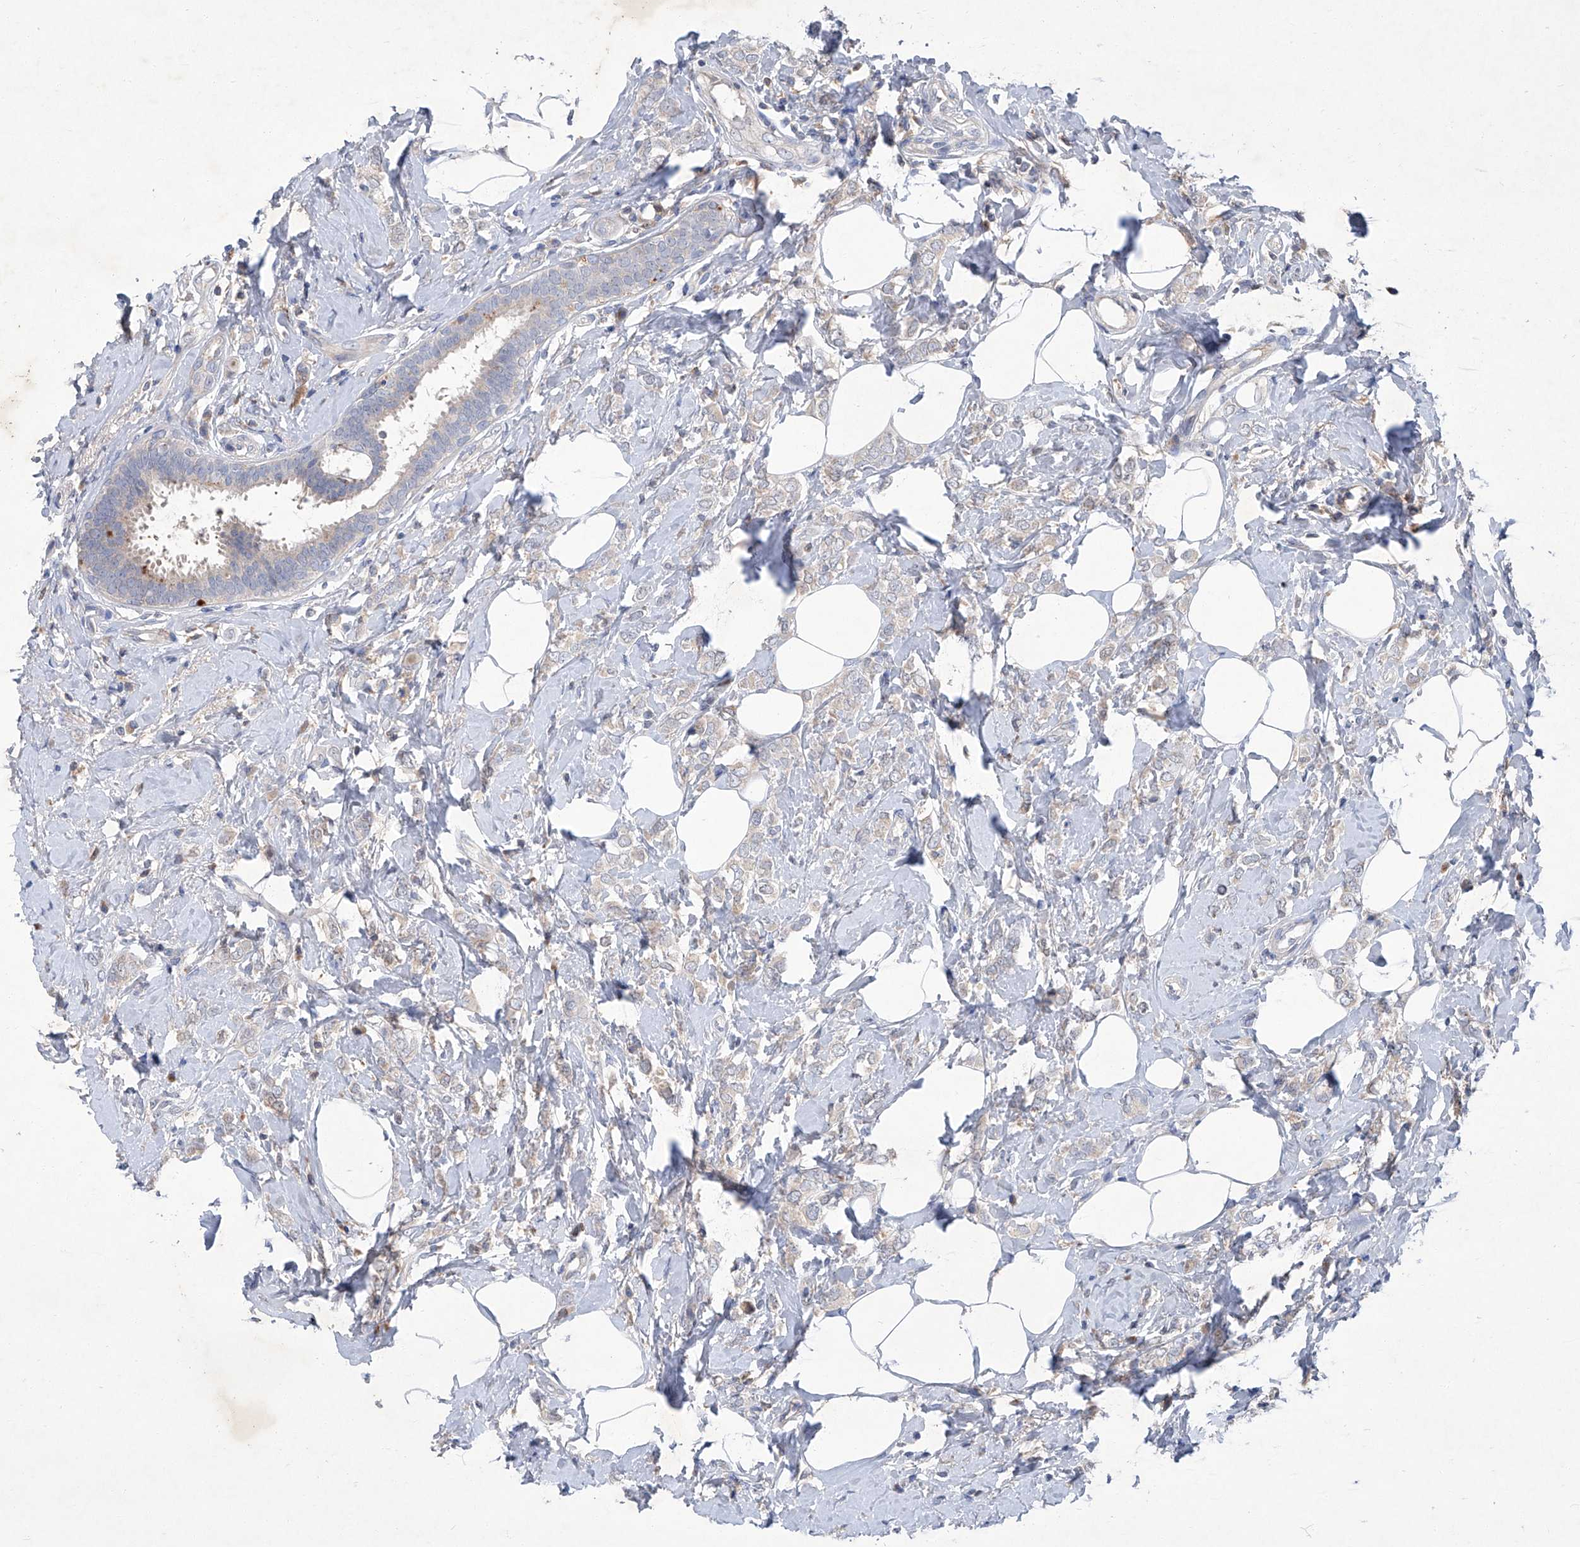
{"staining": {"intensity": "weak", "quantity": "<25%", "location": "cytoplasmic/membranous"}, "tissue": "breast cancer", "cell_type": "Tumor cells", "image_type": "cancer", "snomed": [{"axis": "morphology", "description": "Lobular carcinoma"}, {"axis": "topography", "description": "Breast"}], "caption": "Lobular carcinoma (breast) was stained to show a protein in brown. There is no significant staining in tumor cells.", "gene": "SBK2", "patient": {"sex": "female", "age": 47}}